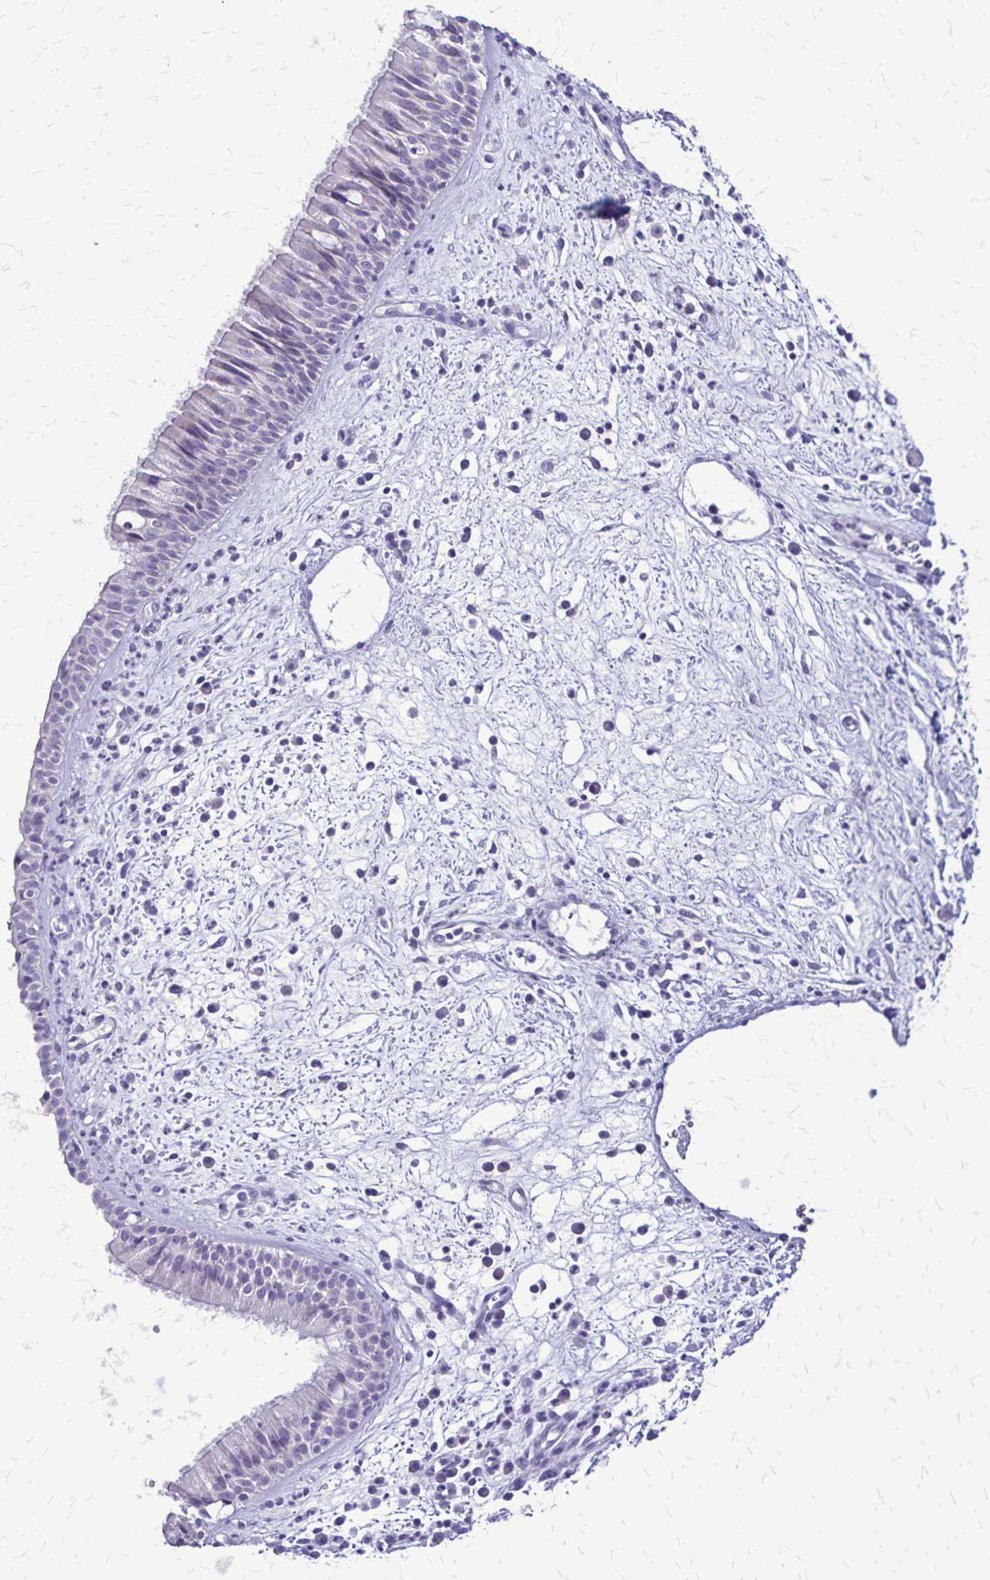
{"staining": {"intensity": "negative", "quantity": "none", "location": "none"}, "tissue": "nasopharynx", "cell_type": "Respiratory epithelial cells", "image_type": "normal", "snomed": [{"axis": "morphology", "description": "Normal tissue, NOS"}, {"axis": "topography", "description": "Nasopharynx"}], "caption": "A high-resolution histopathology image shows immunohistochemistry staining of unremarkable nasopharynx, which shows no significant positivity in respiratory epithelial cells.", "gene": "PLXNB3", "patient": {"sex": "male", "age": 65}}